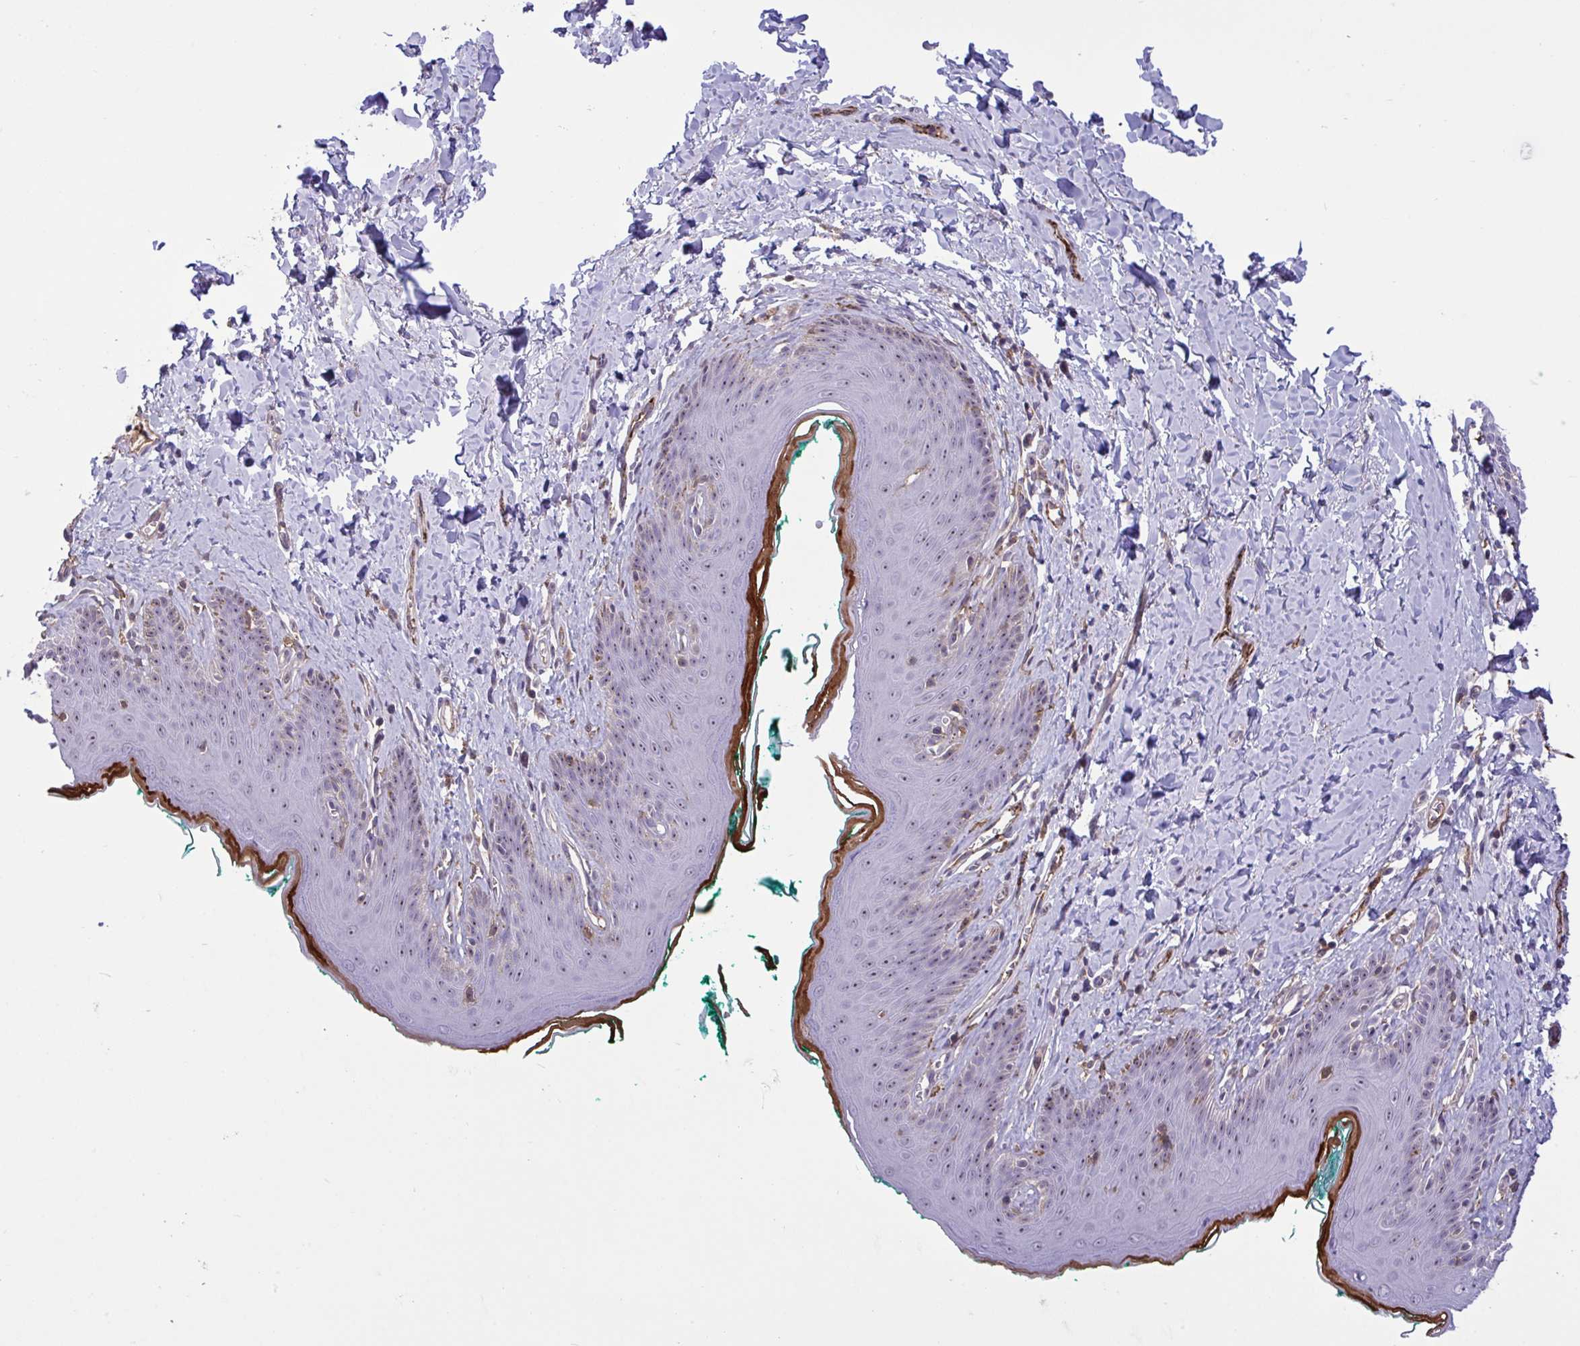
{"staining": {"intensity": "moderate", "quantity": "<25%", "location": "cytoplasmic/membranous,nuclear"}, "tissue": "skin", "cell_type": "Epidermal cells", "image_type": "normal", "snomed": [{"axis": "morphology", "description": "Normal tissue, NOS"}, {"axis": "topography", "description": "Vulva"}, {"axis": "topography", "description": "Peripheral nerve tissue"}], "caption": "Protein staining of unremarkable skin shows moderate cytoplasmic/membranous,nuclear positivity in about <25% of epidermal cells. The staining was performed using DAB, with brown indicating positive protein expression. Nuclei are stained blue with hematoxylin.", "gene": "CD101", "patient": {"sex": "female", "age": 66}}